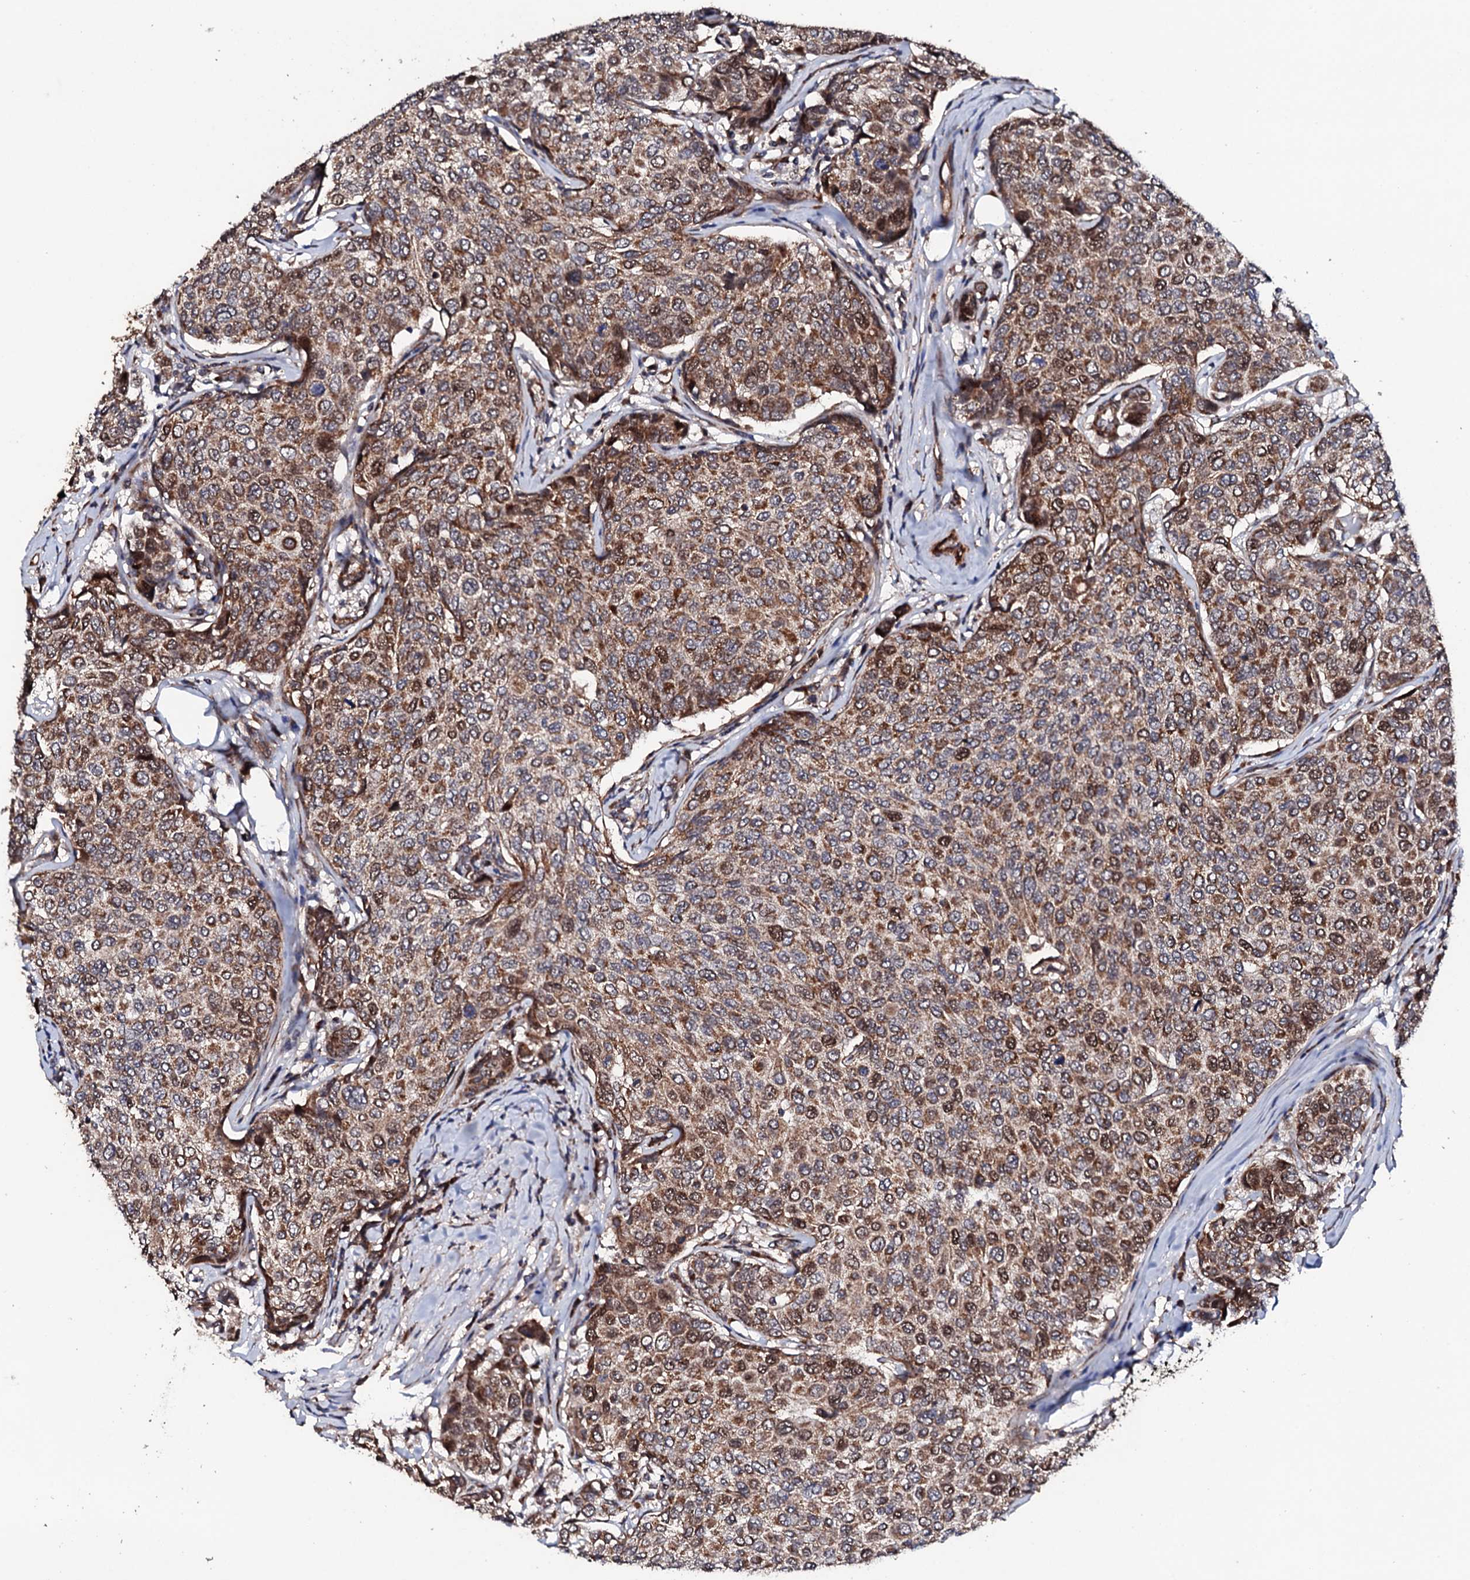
{"staining": {"intensity": "moderate", "quantity": ">75%", "location": "cytoplasmic/membranous"}, "tissue": "breast cancer", "cell_type": "Tumor cells", "image_type": "cancer", "snomed": [{"axis": "morphology", "description": "Duct carcinoma"}, {"axis": "topography", "description": "Breast"}], "caption": "A photomicrograph of breast cancer (infiltrating ductal carcinoma) stained for a protein shows moderate cytoplasmic/membranous brown staining in tumor cells. (DAB = brown stain, brightfield microscopy at high magnification).", "gene": "MTIF3", "patient": {"sex": "female", "age": 55}}